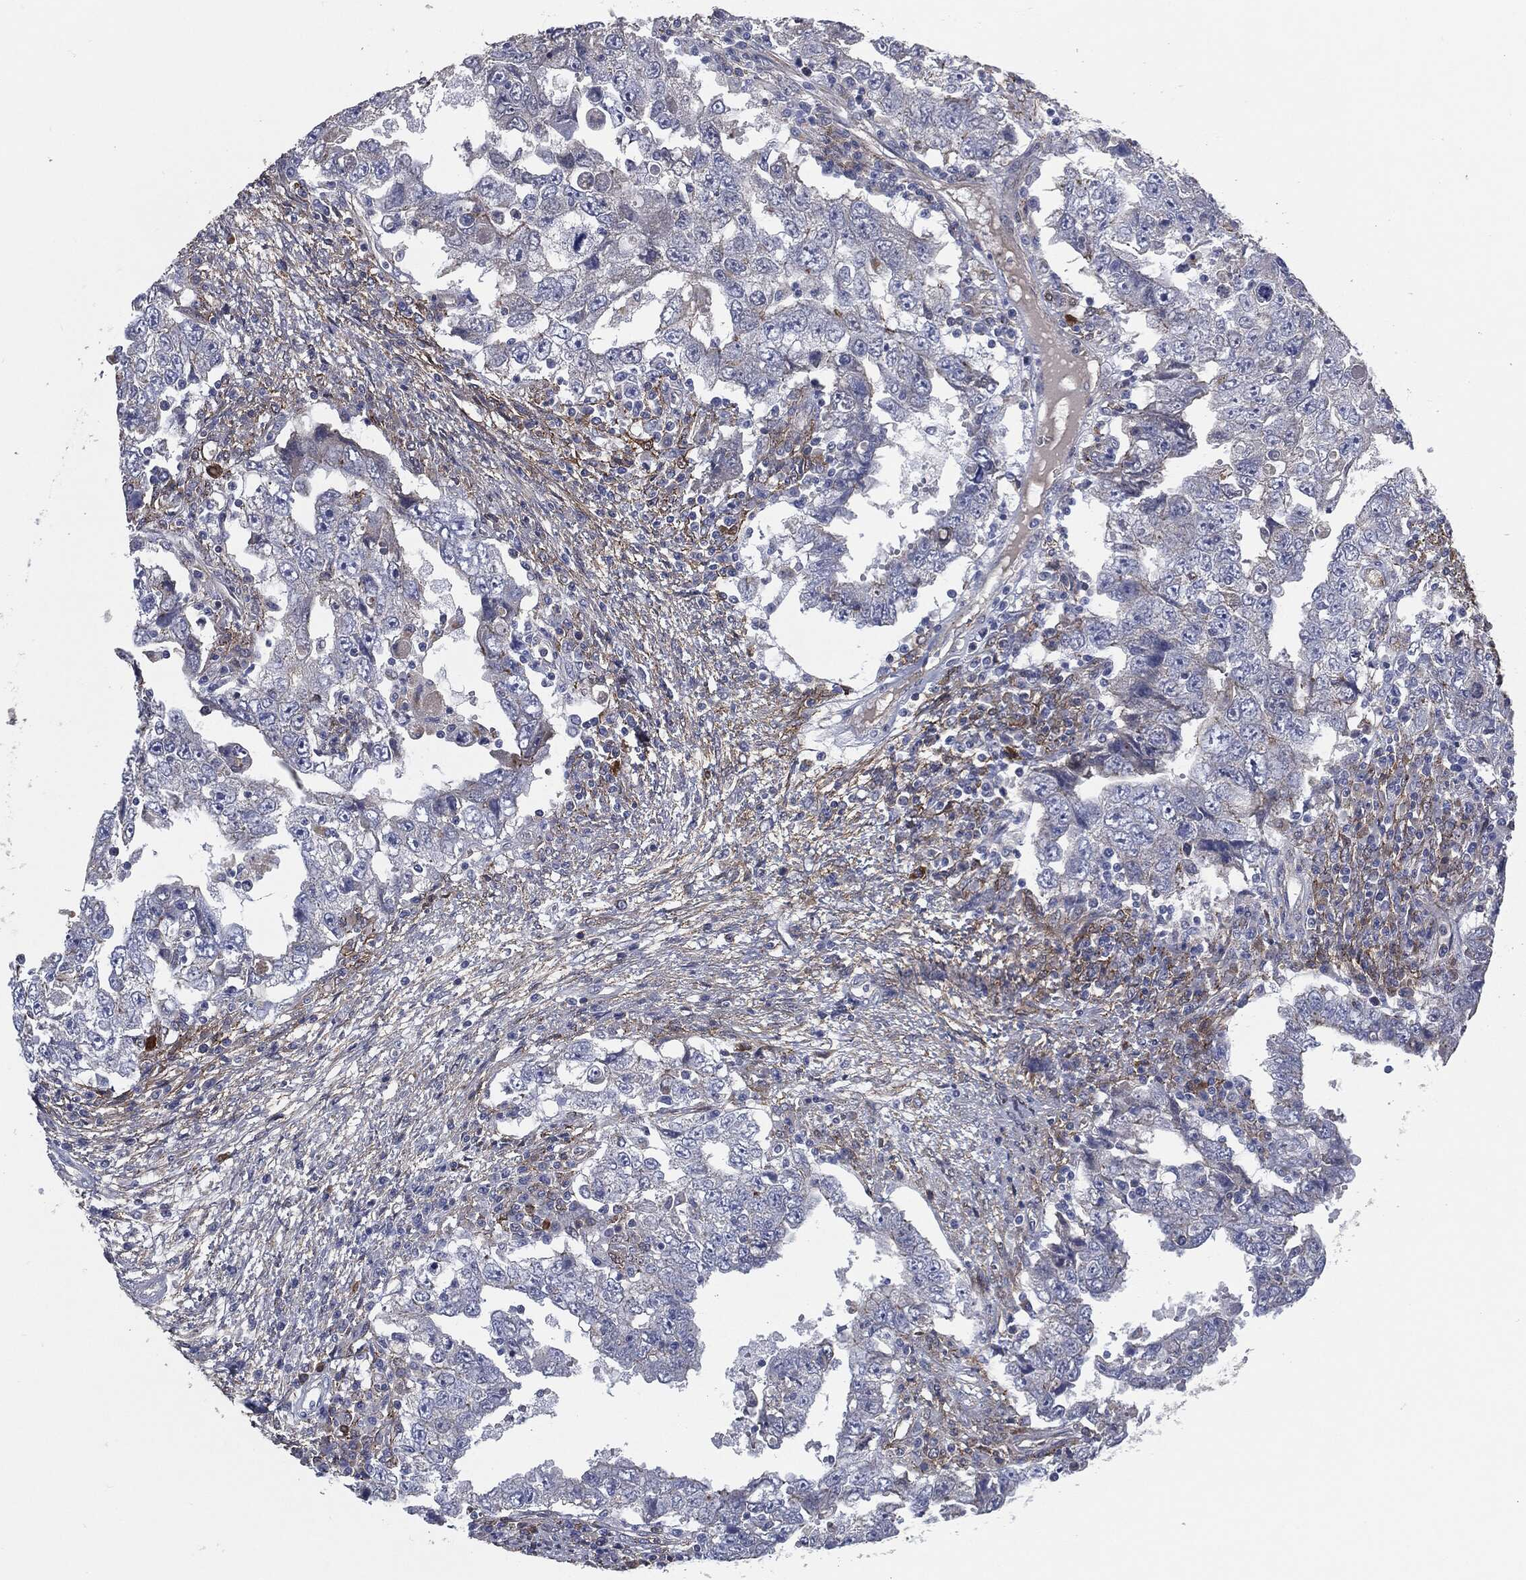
{"staining": {"intensity": "negative", "quantity": "none", "location": "none"}, "tissue": "testis cancer", "cell_type": "Tumor cells", "image_type": "cancer", "snomed": [{"axis": "morphology", "description": "Carcinoma, Embryonal, NOS"}, {"axis": "topography", "description": "Testis"}], "caption": "Tumor cells show no significant protein staining in testis cancer.", "gene": "SVIL", "patient": {"sex": "male", "age": 26}}